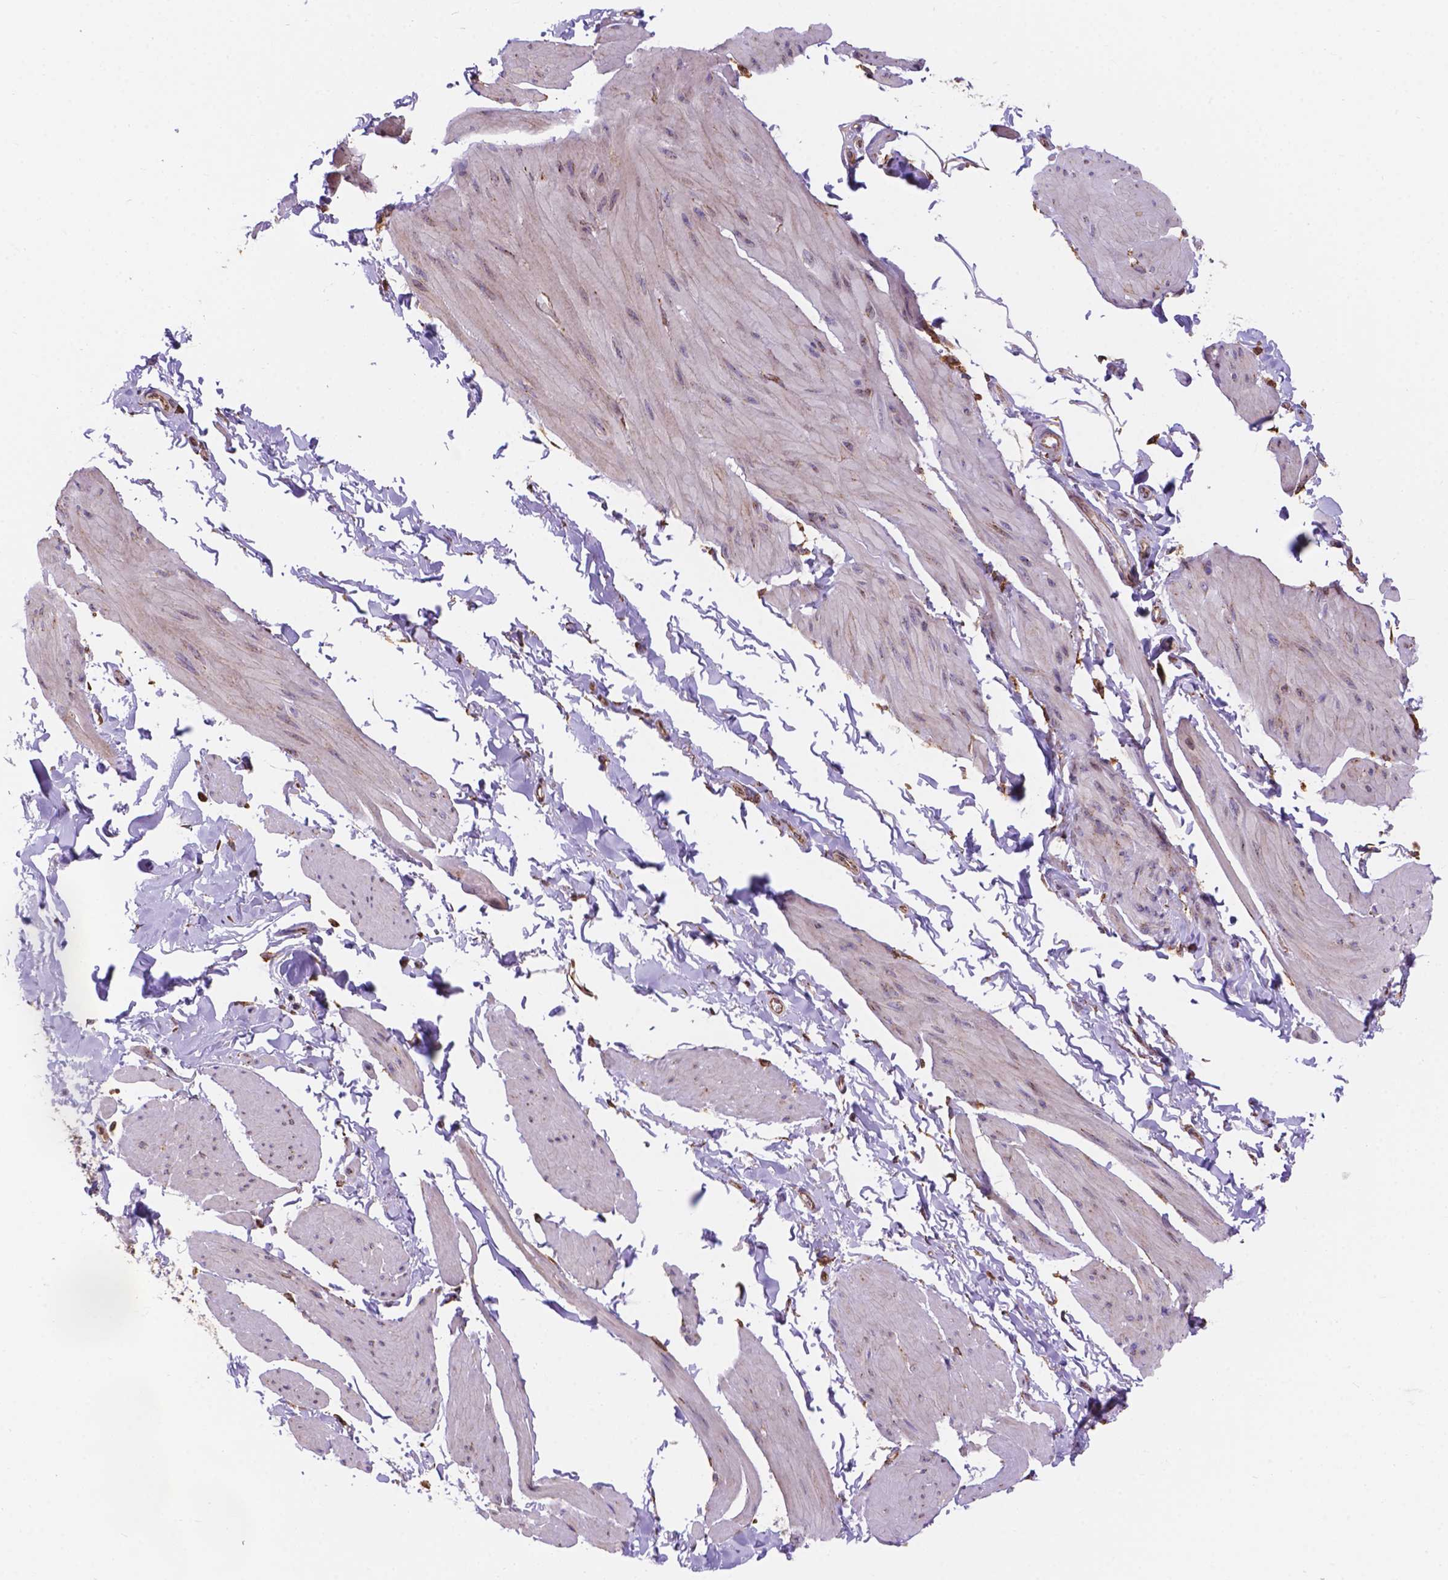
{"staining": {"intensity": "weak", "quantity": "<25%", "location": "cytoplasmic/membranous"}, "tissue": "smooth muscle", "cell_type": "Smooth muscle cells", "image_type": "normal", "snomed": [{"axis": "morphology", "description": "Normal tissue, NOS"}, {"axis": "topography", "description": "Adipose tissue"}, {"axis": "topography", "description": "Smooth muscle"}, {"axis": "topography", "description": "Peripheral nerve tissue"}], "caption": "Smooth muscle cells show no significant protein expression in normal smooth muscle. (DAB (3,3'-diaminobenzidine) immunohistochemistry with hematoxylin counter stain).", "gene": "IPO11", "patient": {"sex": "male", "age": 83}}